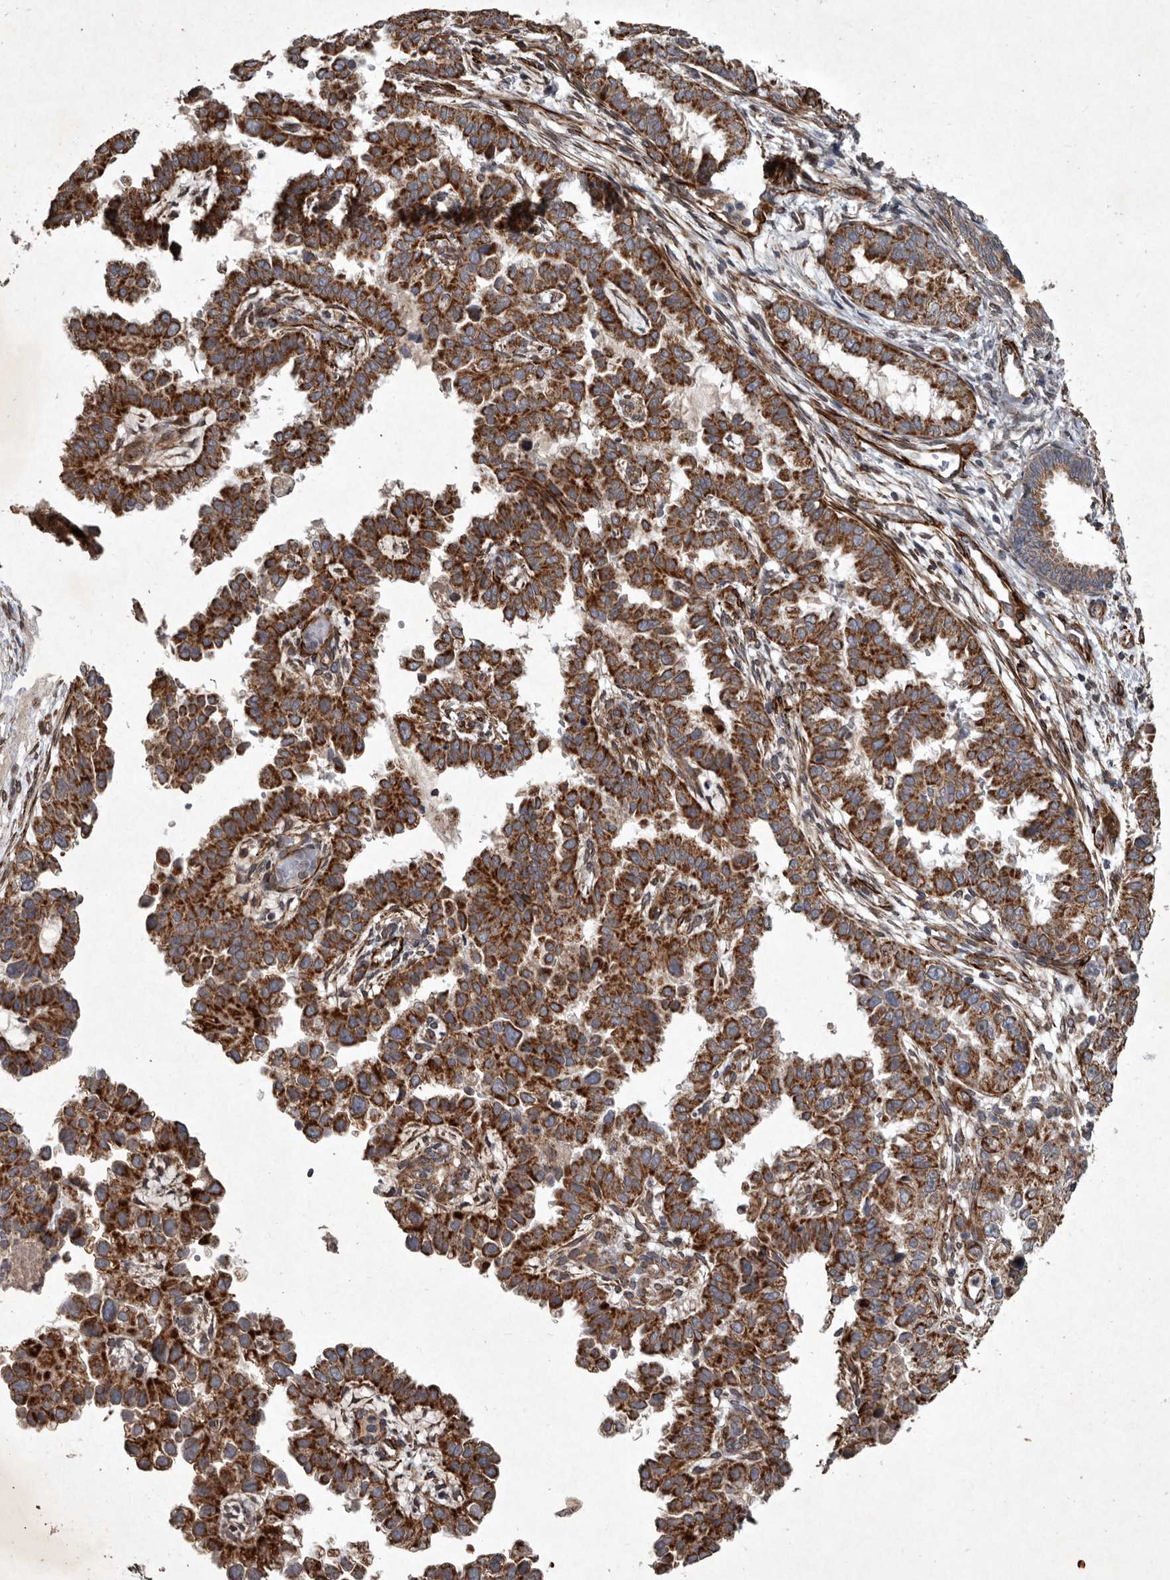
{"staining": {"intensity": "strong", "quantity": ">75%", "location": "cytoplasmic/membranous"}, "tissue": "endometrial cancer", "cell_type": "Tumor cells", "image_type": "cancer", "snomed": [{"axis": "morphology", "description": "Adenocarcinoma, NOS"}, {"axis": "topography", "description": "Endometrium"}], "caption": "This image shows endometrial cancer stained with immunohistochemistry to label a protein in brown. The cytoplasmic/membranous of tumor cells show strong positivity for the protein. Nuclei are counter-stained blue.", "gene": "MRPS15", "patient": {"sex": "female", "age": 85}}